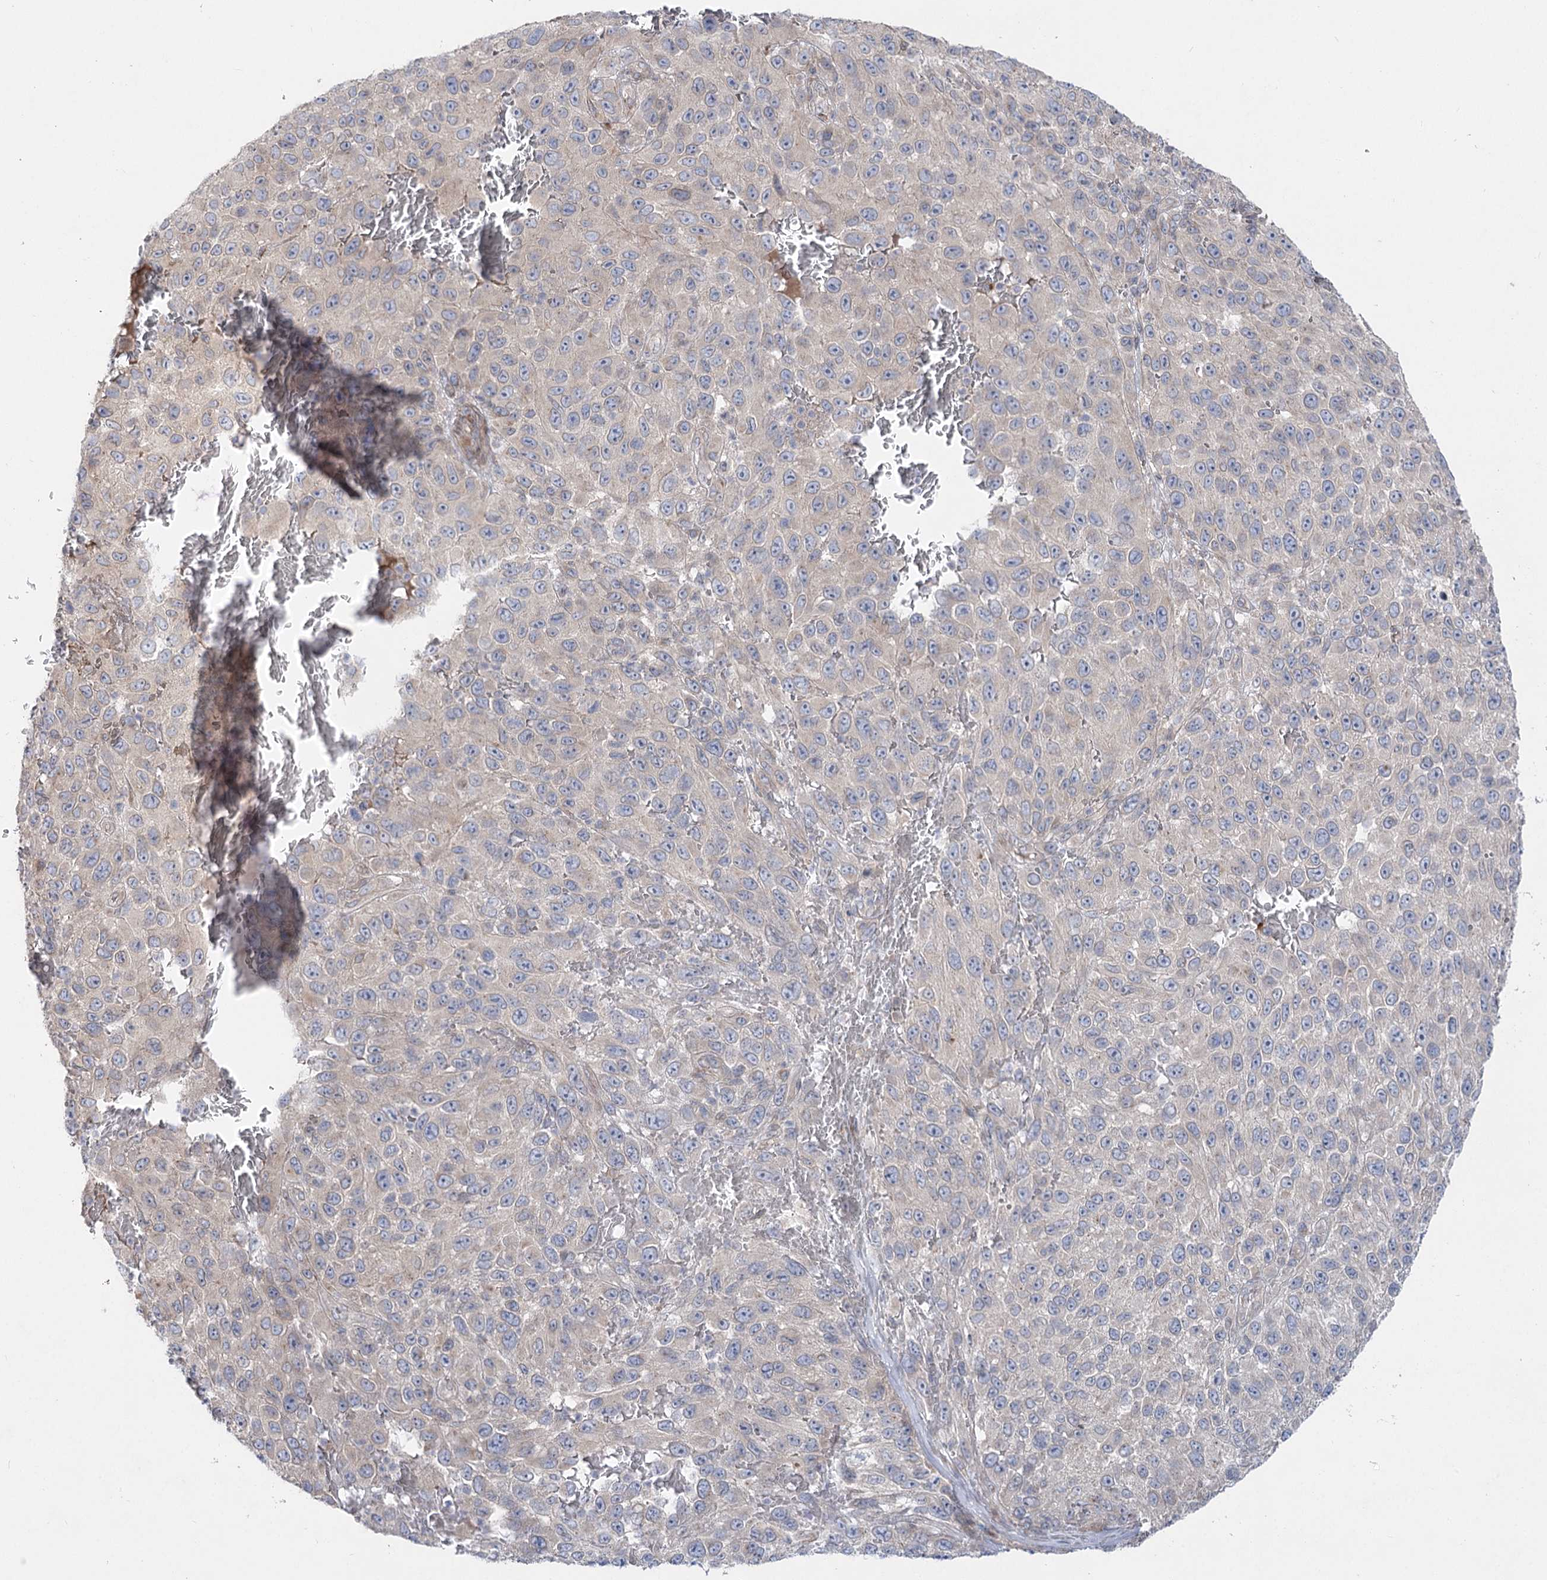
{"staining": {"intensity": "negative", "quantity": "none", "location": "none"}, "tissue": "melanoma", "cell_type": "Tumor cells", "image_type": "cancer", "snomed": [{"axis": "morphology", "description": "Malignant melanoma, NOS"}, {"axis": "topography", "description": "Skin"}], "caption": "Micrograph shows no significant protein positivity in tumor cells of melanoma.", "gene": "SH3BP5L", "patient": {"sex": "female", "age": 96}}